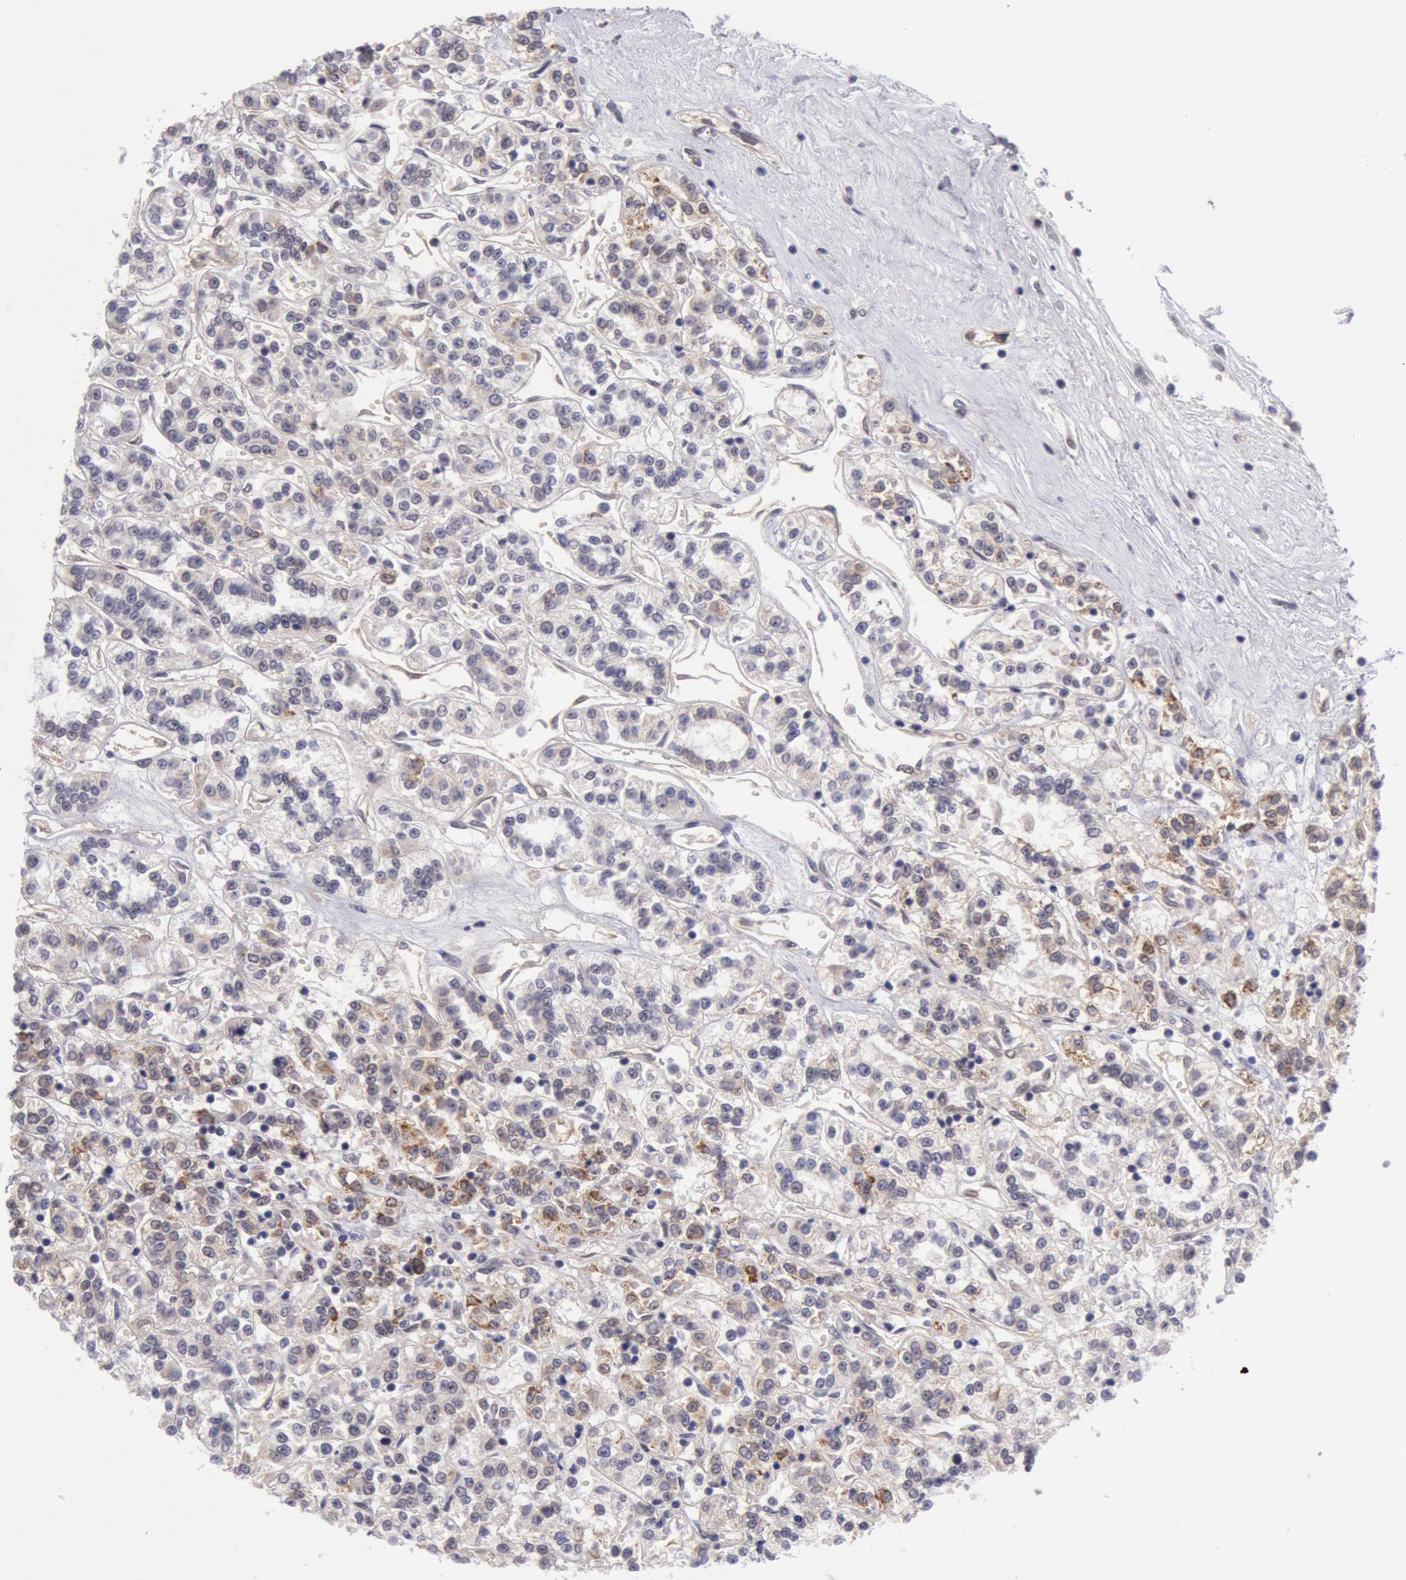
{"staining": {"intensity": "weak", "quantity": "<25%", "location": "cytoplasmic/membranous"}, "tissue": "renal cancer", "cell_type": "Tumor cells", "image_type": "cancer", "snomed": [{"axis": "morphology", "description": "Adenocarcinoma, NOS"}, {"axis": "topography", "description": "Kidney"}], "caption": "IHC histopathology image of neoplastic tissue: renal cancer stained with DAB (3,3'-diaminobenzidine) exhibits no significant protein expression in tumor cells.", "gene": "CDKN2B", "patient": {"sex": "female", "age": 76}}